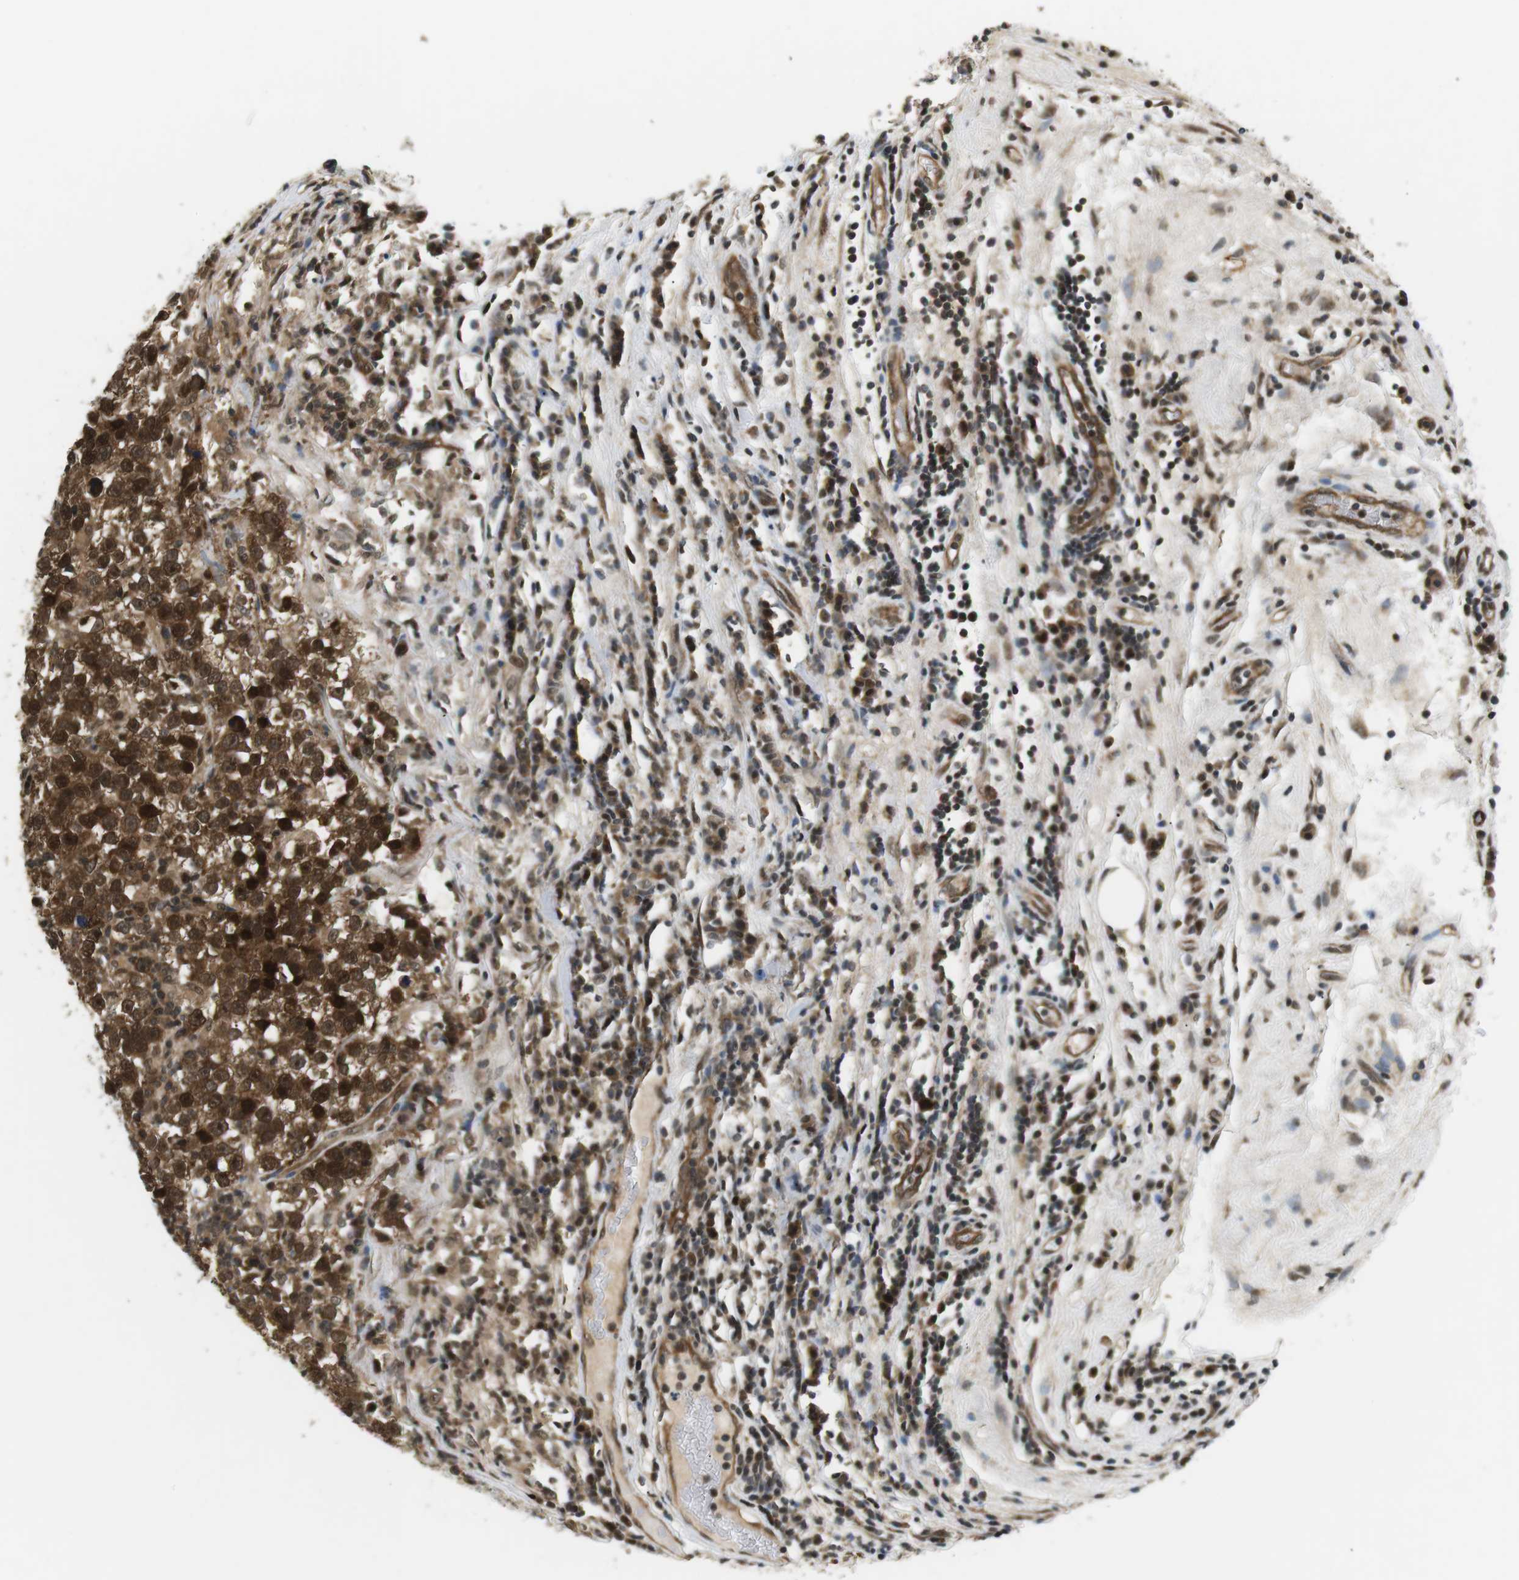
{"staining": {"intensity": "strong", "quantity": ">75%", "location": "cytoplasmic/membranous,nuclear"}, "tissue": "testis cancer", "cell_type": "Tumor cells", "image_type": "cancer", "snomed": [{"axis": "morphology", "description": "Seminoma, NOS"}, {"axis": "topography", "description": "Testis"}], "caption": "An image of testis seminoma stained for a protein displays strong cytoplasmic/membranous and nuclear brown staining in tumor cells.", "gene": "CSNK2B", "patient": {"sex": "male", "age": 43}}